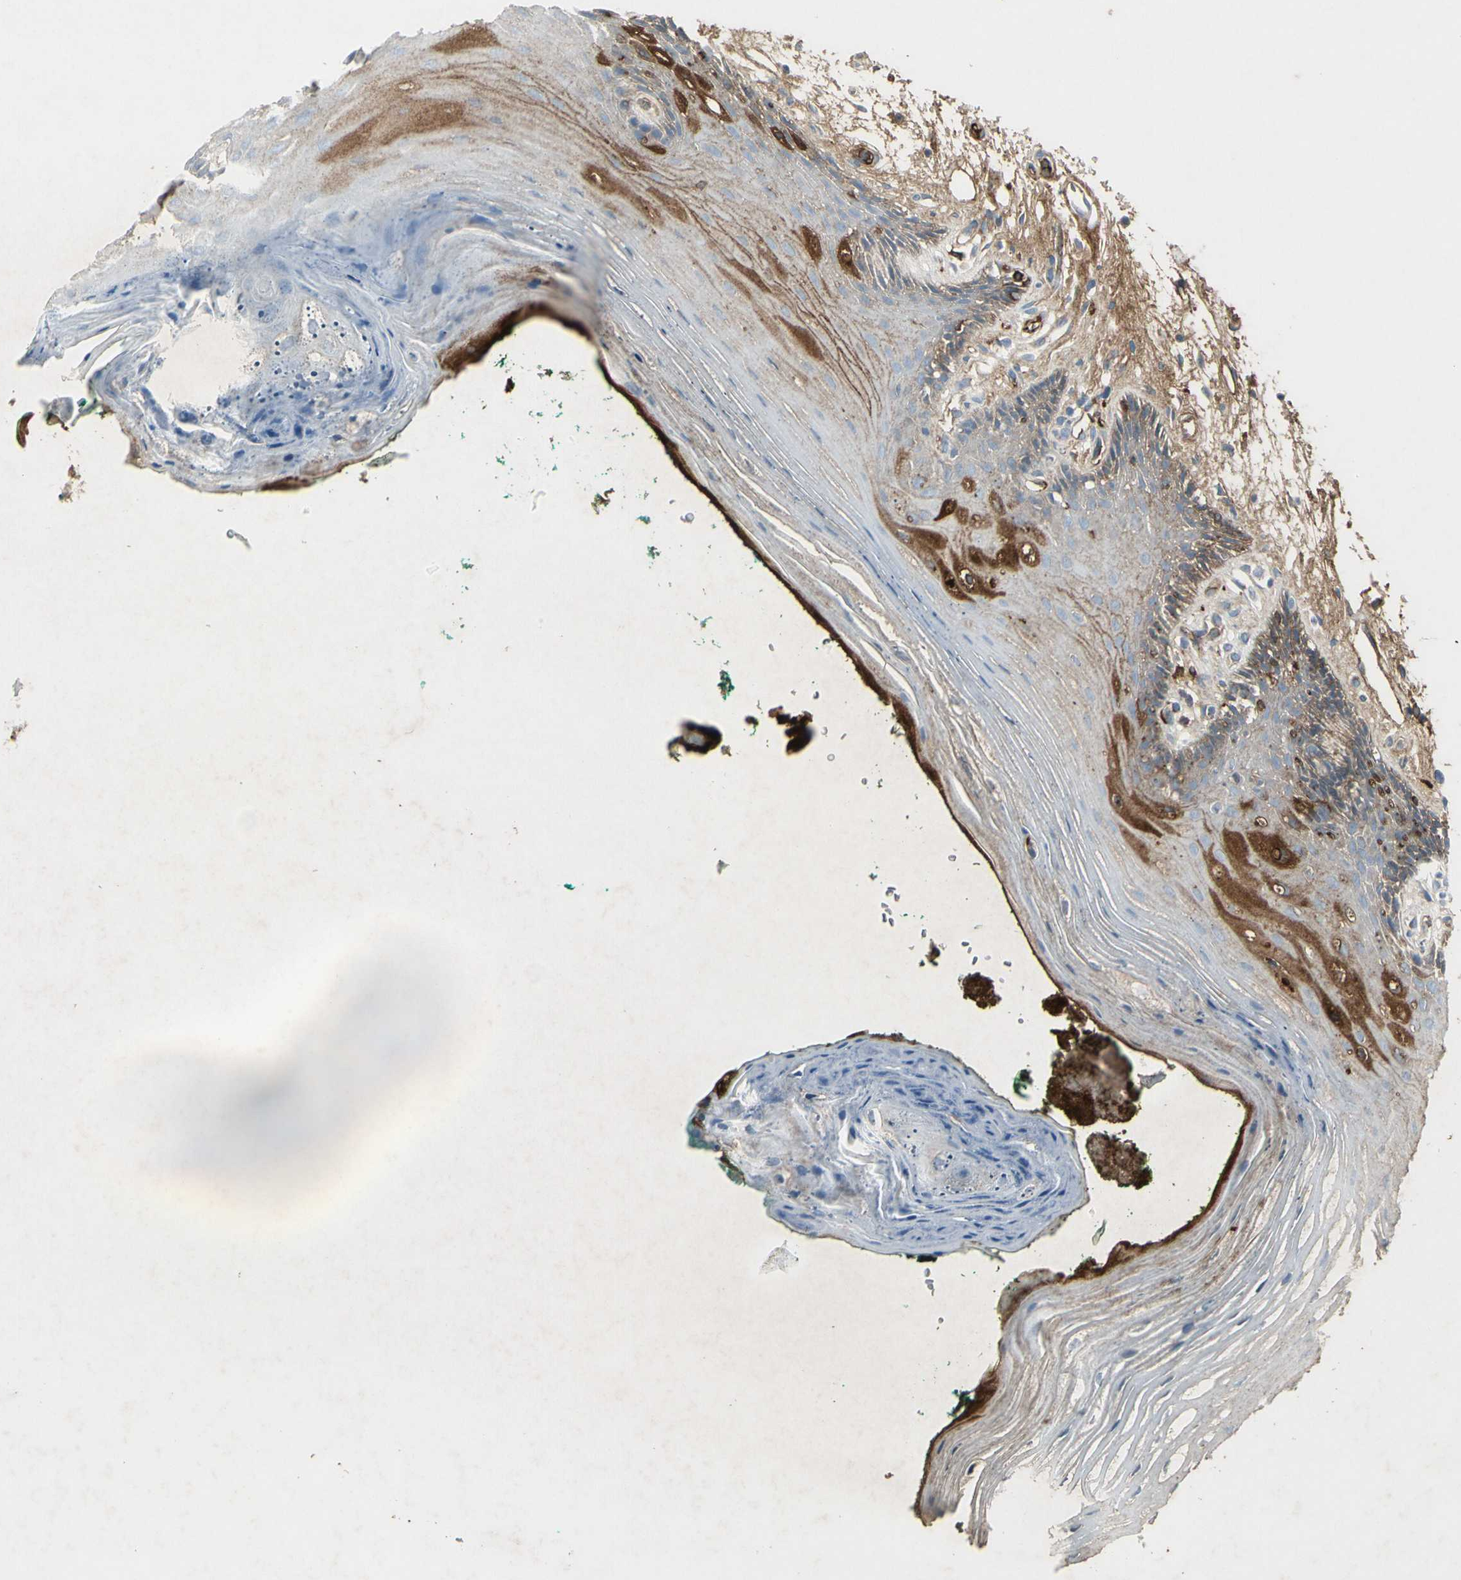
{"staining": {"intensity": "strong", "quantity": "25%-75%", "location": "cytoplasmic/membranous"}, "tissue": "oral mucosa", "cell_type": "Squamous epithelial cells", "image_type": "normal", "snomed": [{"axis": "morphology", "description": "Normal tissue, NOS"}, {"axis": "topography", "description": "Skeletal muscle"}, {"axis": "topography", "description": "Oral tissue"}, {"axis": "topography", "description": "Peripheral nerve tissue"}], "caption": "Protein analysis of normal oral mucosa shows strong cytoplasmic/membranous expression in approximately 25%-75% of squamous epithelial cells. The protein is shown in brown color, while the nuclei are stained blue.", "gene": "IGHM", "patient": {"sex": "female", "age": 84}}